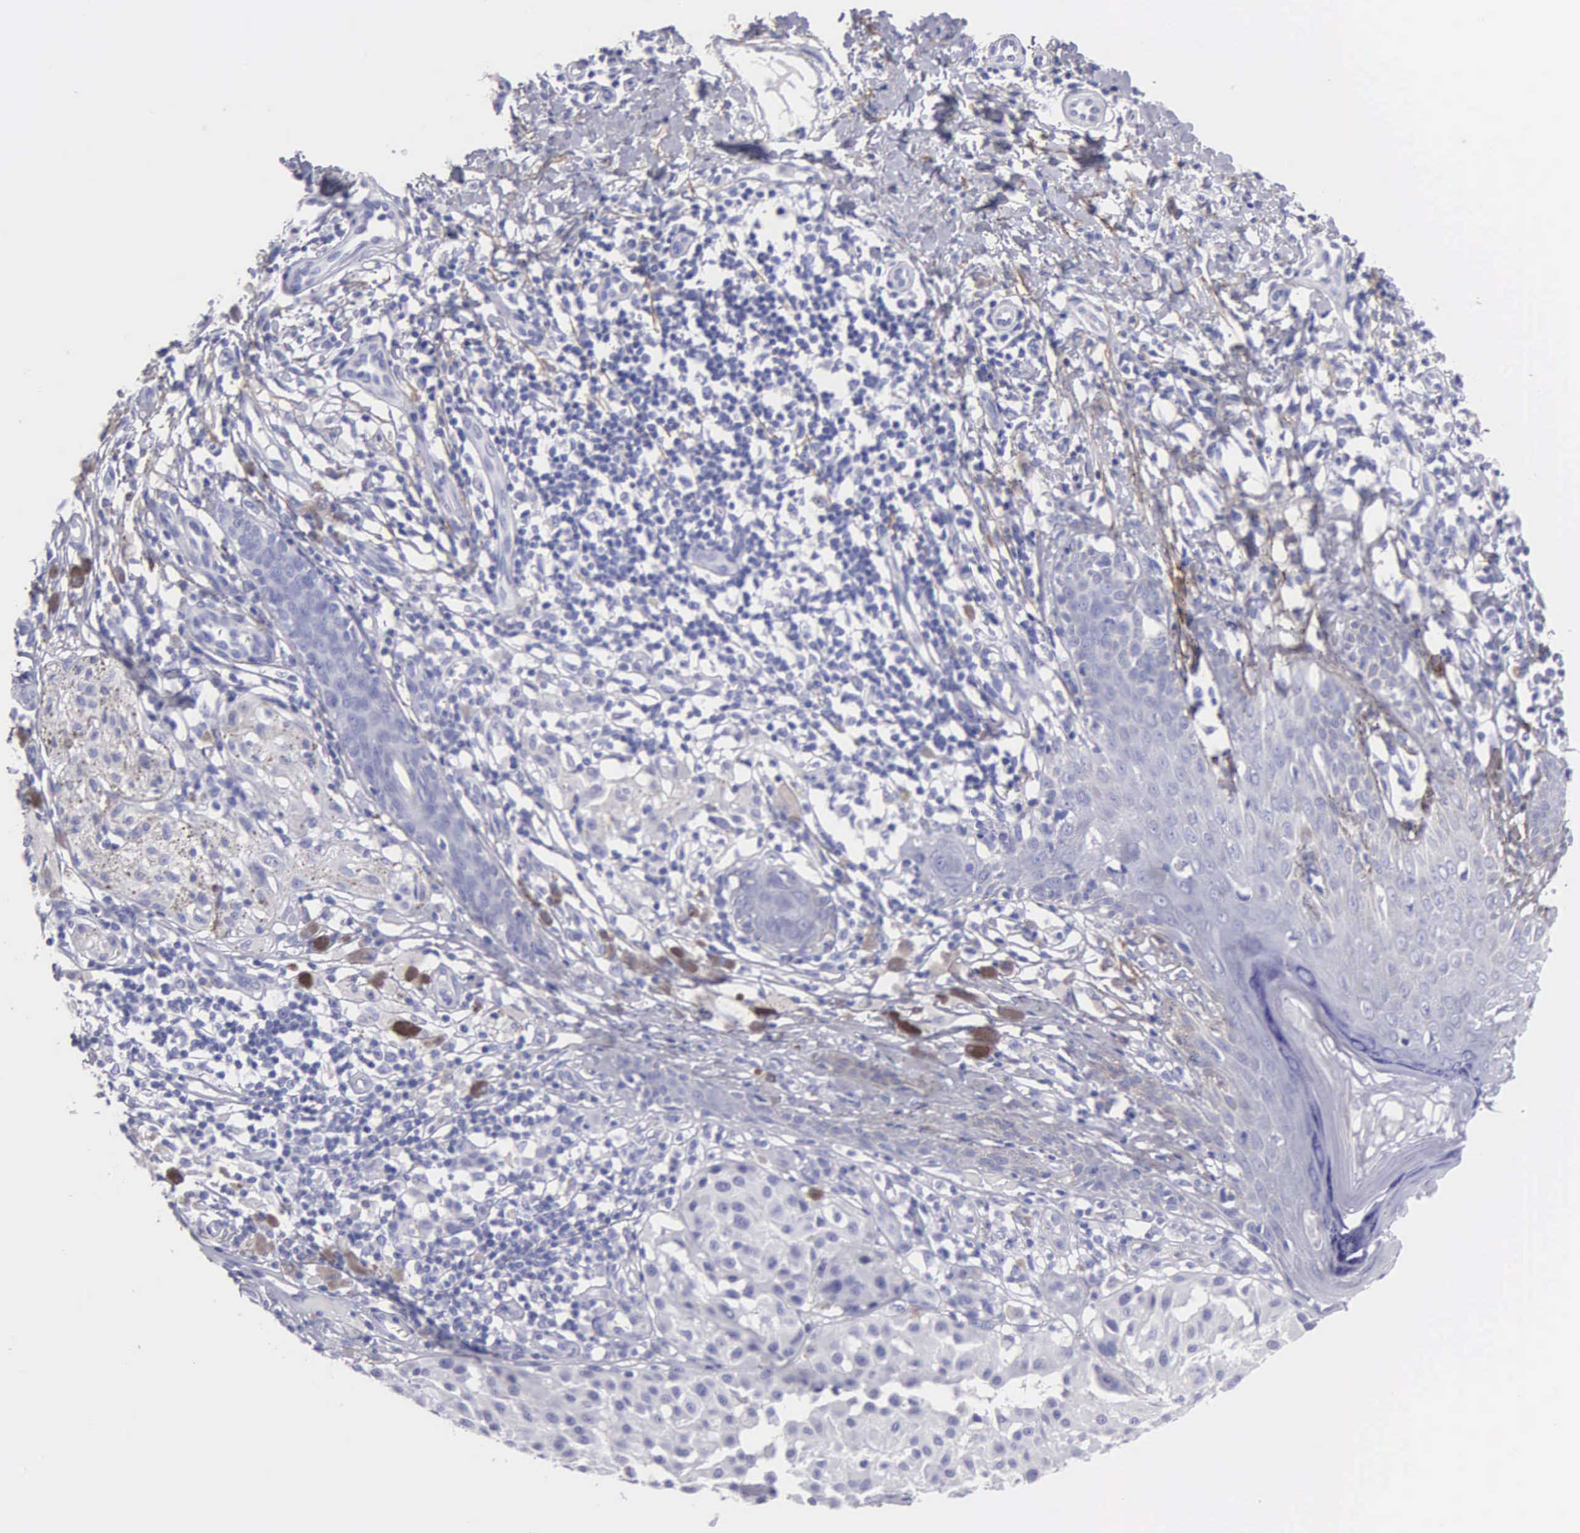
{"staining": {"intensity": "negative", "quantity": "none", "location": "none"}, "tissue": "melanoma", "cell_type": "Tumor cells", "image_type": "cancer", "snomed": [{"axis": "morphology", "description": "Malignant melanoma, NOS"}, {"axis": "topography", "description": "Skin"}], "caption": "Tumor cells are negative for protein expression in human melanoma. (DAB immunohistochemistry (IHC) visualized using brightfield microscopy, high magnification).", "gene": "FBLN5", "patient": {"sex": "male", "age": 36}}